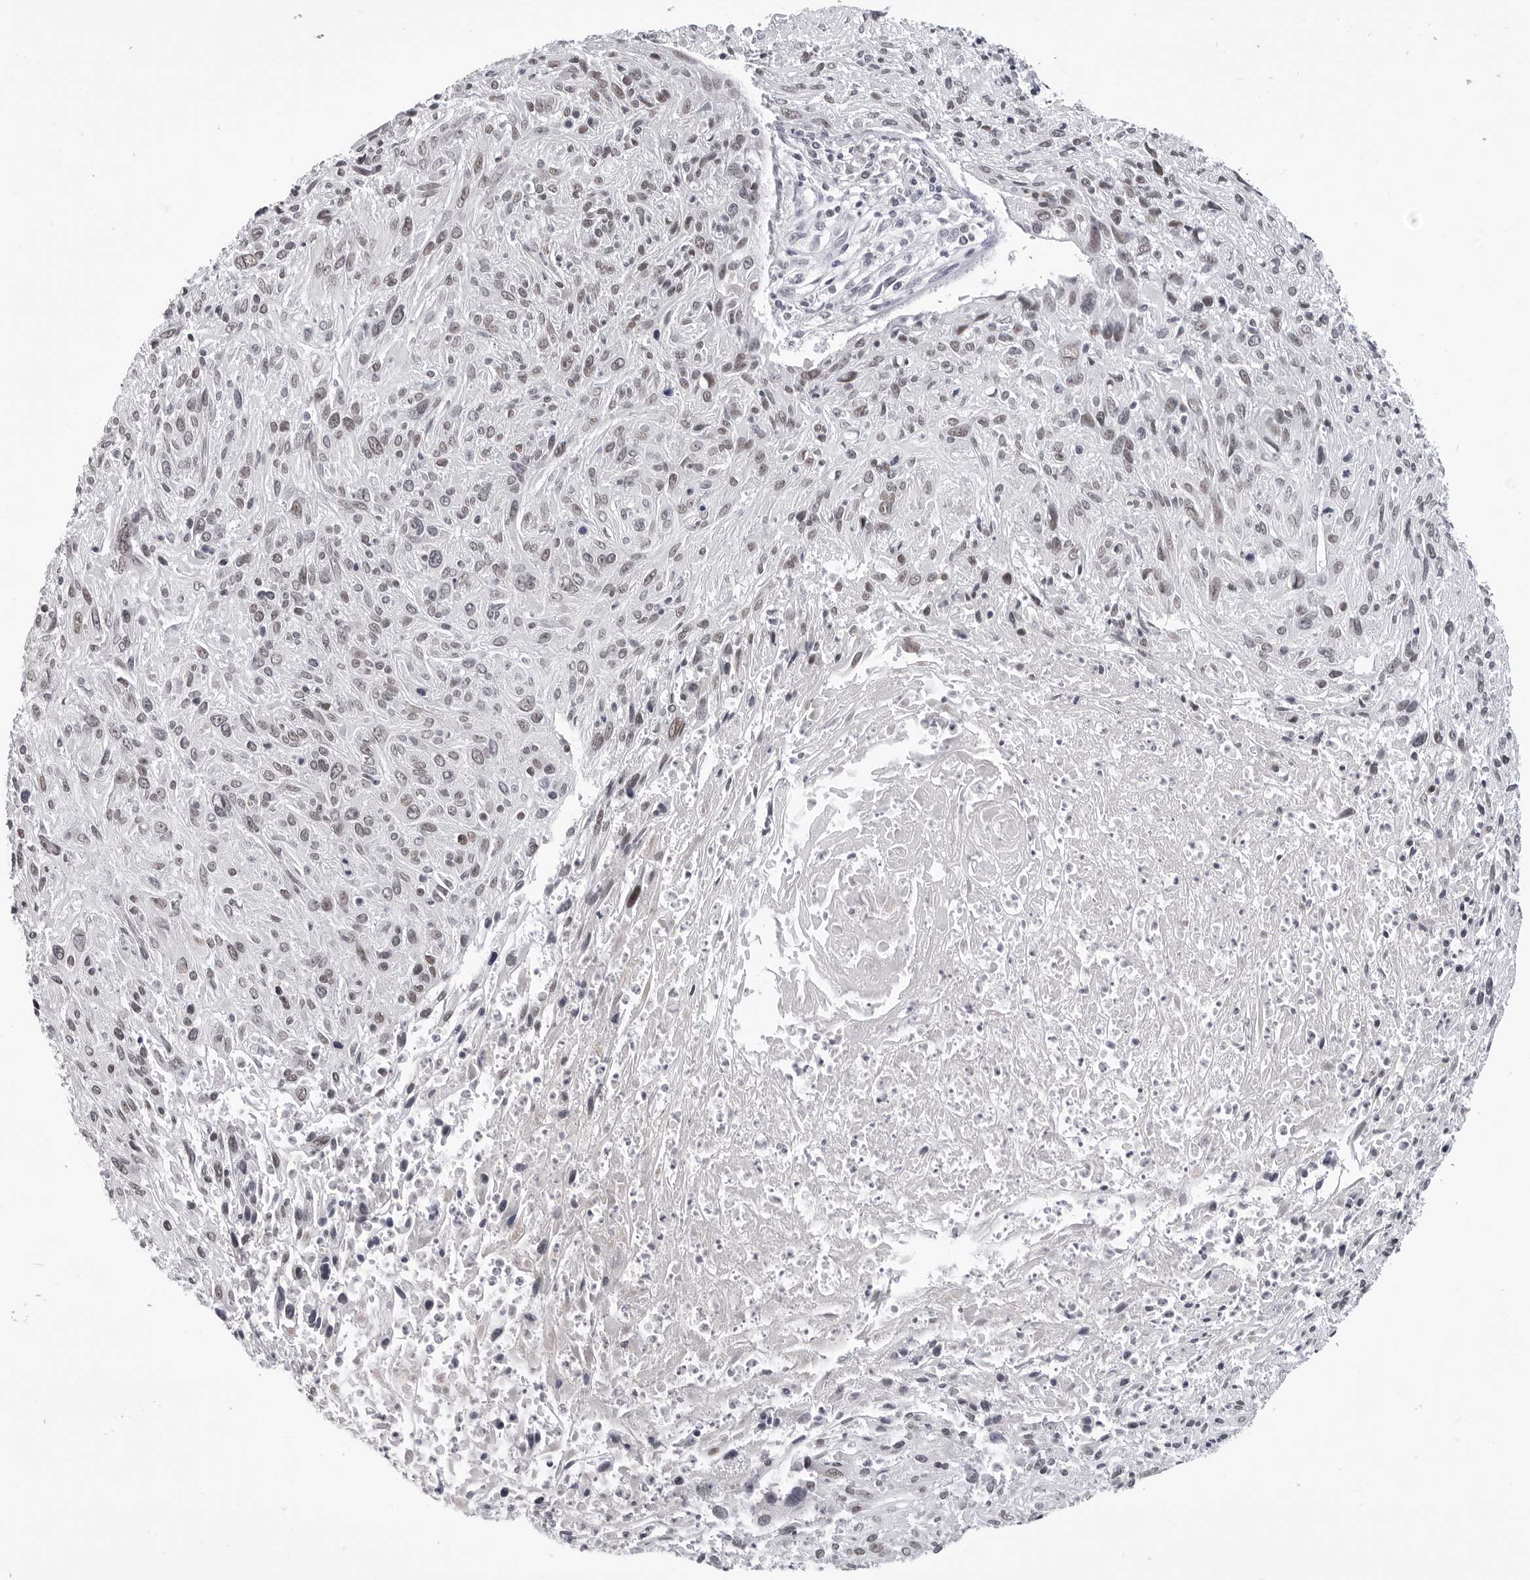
{"staining": {"intensity": "weak", "quantity": ">75%", "location": "nuclear"}, "tissue": "cervical cancer", "cell_type": "Tumor cells", "image_type": "cancer", "snomed": [{"axis": "morphology", "description": "Squamous cell carcinoma, NOS"}, {"axis": "topography", "description": "Cervix"}], "caption": "Squamous cell carcinoma (cervical) was stained to show a protein in brown. There is low levels of weak nuclear staining in about >75% of tumor cells.", "gene": "SF3B4", "patient": {"sex": "female", "age": 51}}